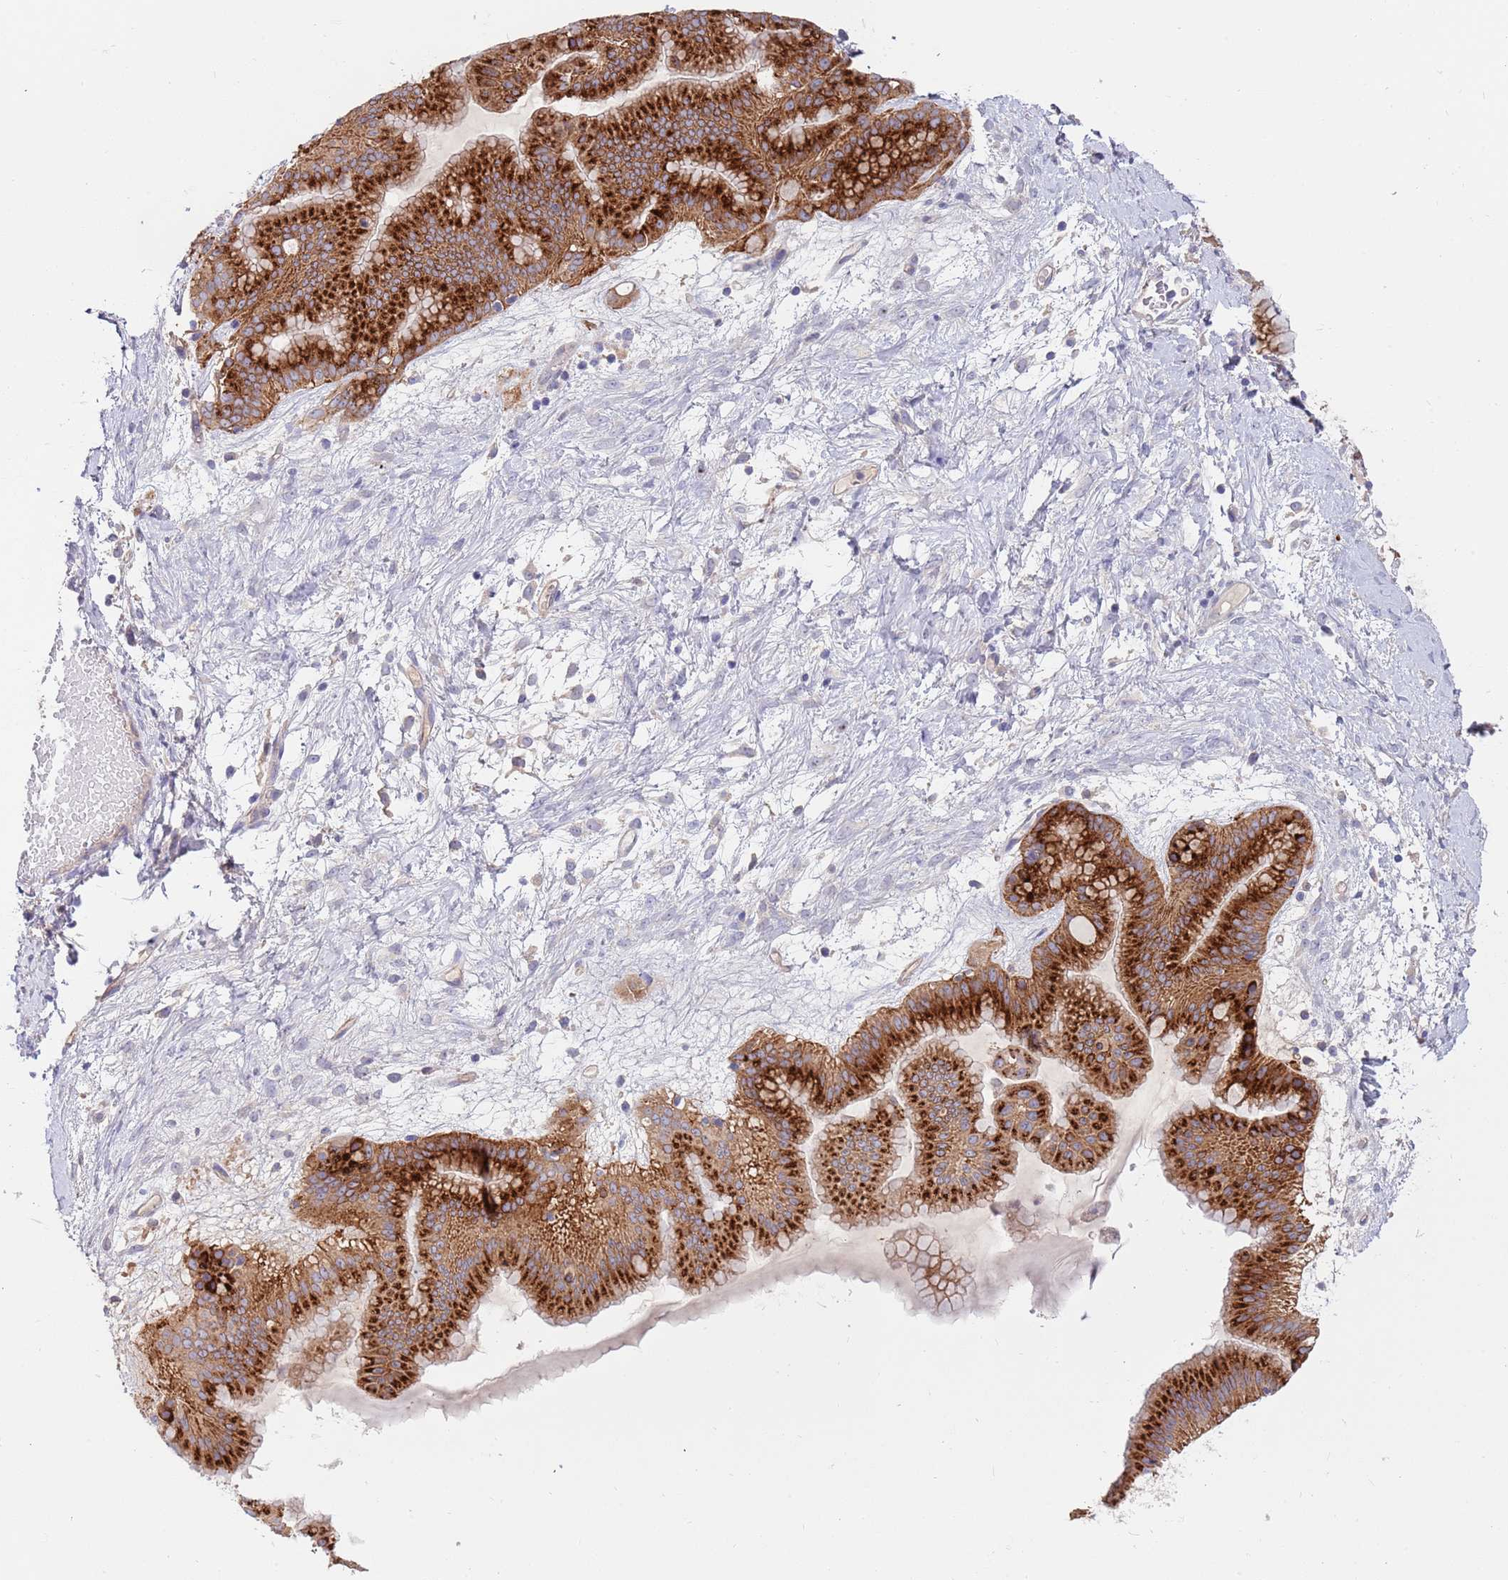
{"staining": {"intensity": "strong", "quantity": ">75%", "location": "cytoplasmic/membranous"}, "tissue": "ovarian cancer", "cell_type": "Tumor cells", "image_type": "cancer", "snomed": [{"axis": "morphology", "description": "Cystadenocarcinoma, mucinous, NOS"}, {"axis": "topography", "description": "Ovary"}], "caption": "IHC (DAB) staining of ovarian cancer demonstrates strong cytoplasmic/membranous protein staining in about >75% of tumor cells. (IHC, brightfield microscopy, high magnification).", "gene": "BORCS5", "patient": {"sex": "female", "age": 61}}